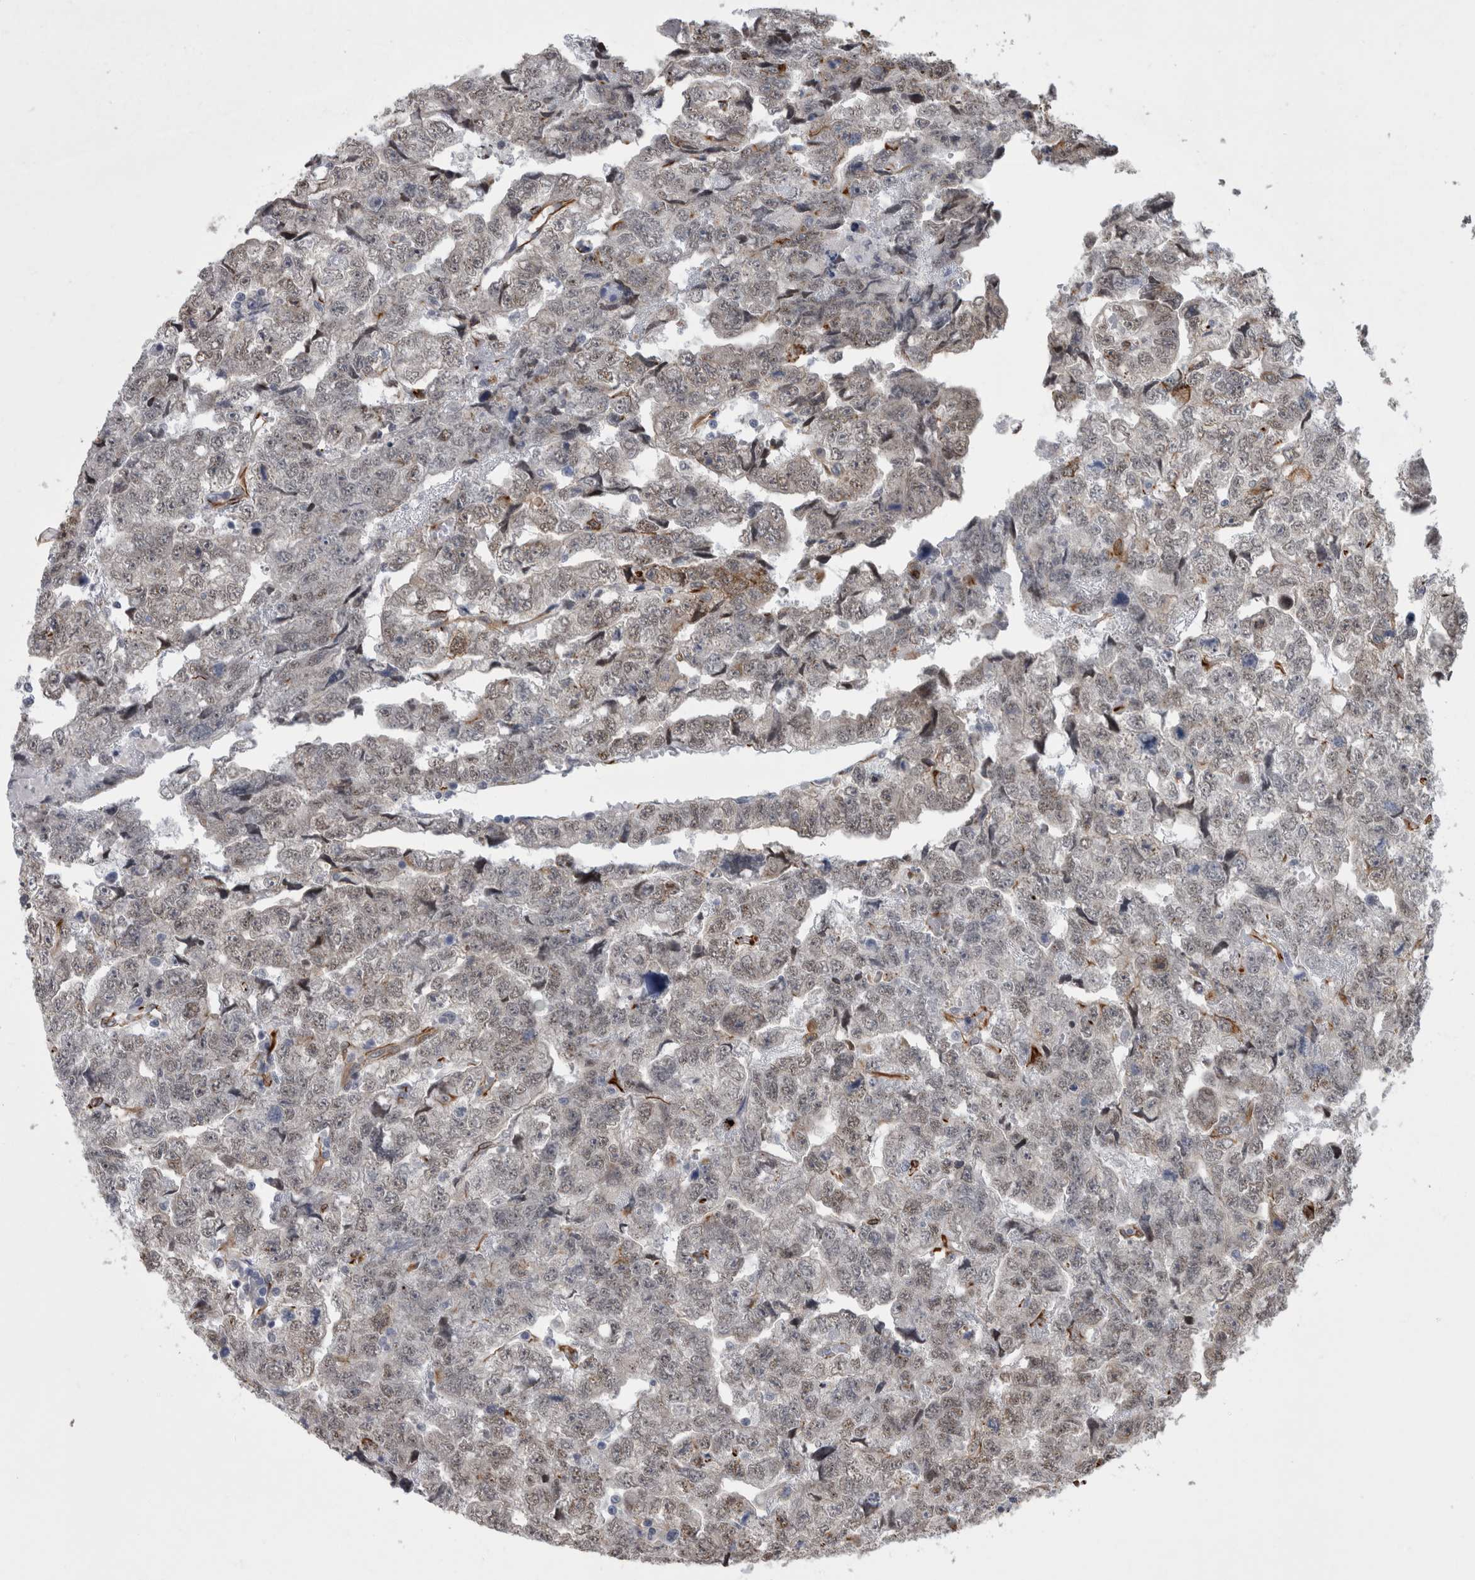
{"staining": {"intensity": "weak", "quantity": "<25%", "location": "cytoplasmic/membranous,nuclear"}, "tissue": "testis cancer", "cell_type": "Tumor cells", "image_type": "cancer", "snomed": [{"axis": "morphology", "description": "Carcinoma, Embryonal, NOS"}, {"axis": "topography", "description": "Testis"}], "caption": "Immunohistochemical staining of testis cancer exhibits no significant staining in tumor cells. (Immunohistochemistry (ihc), brightfield microscopy, high magnification).", "gene": "FAM83H", "patient": {"sex": "male", "age": 36}}